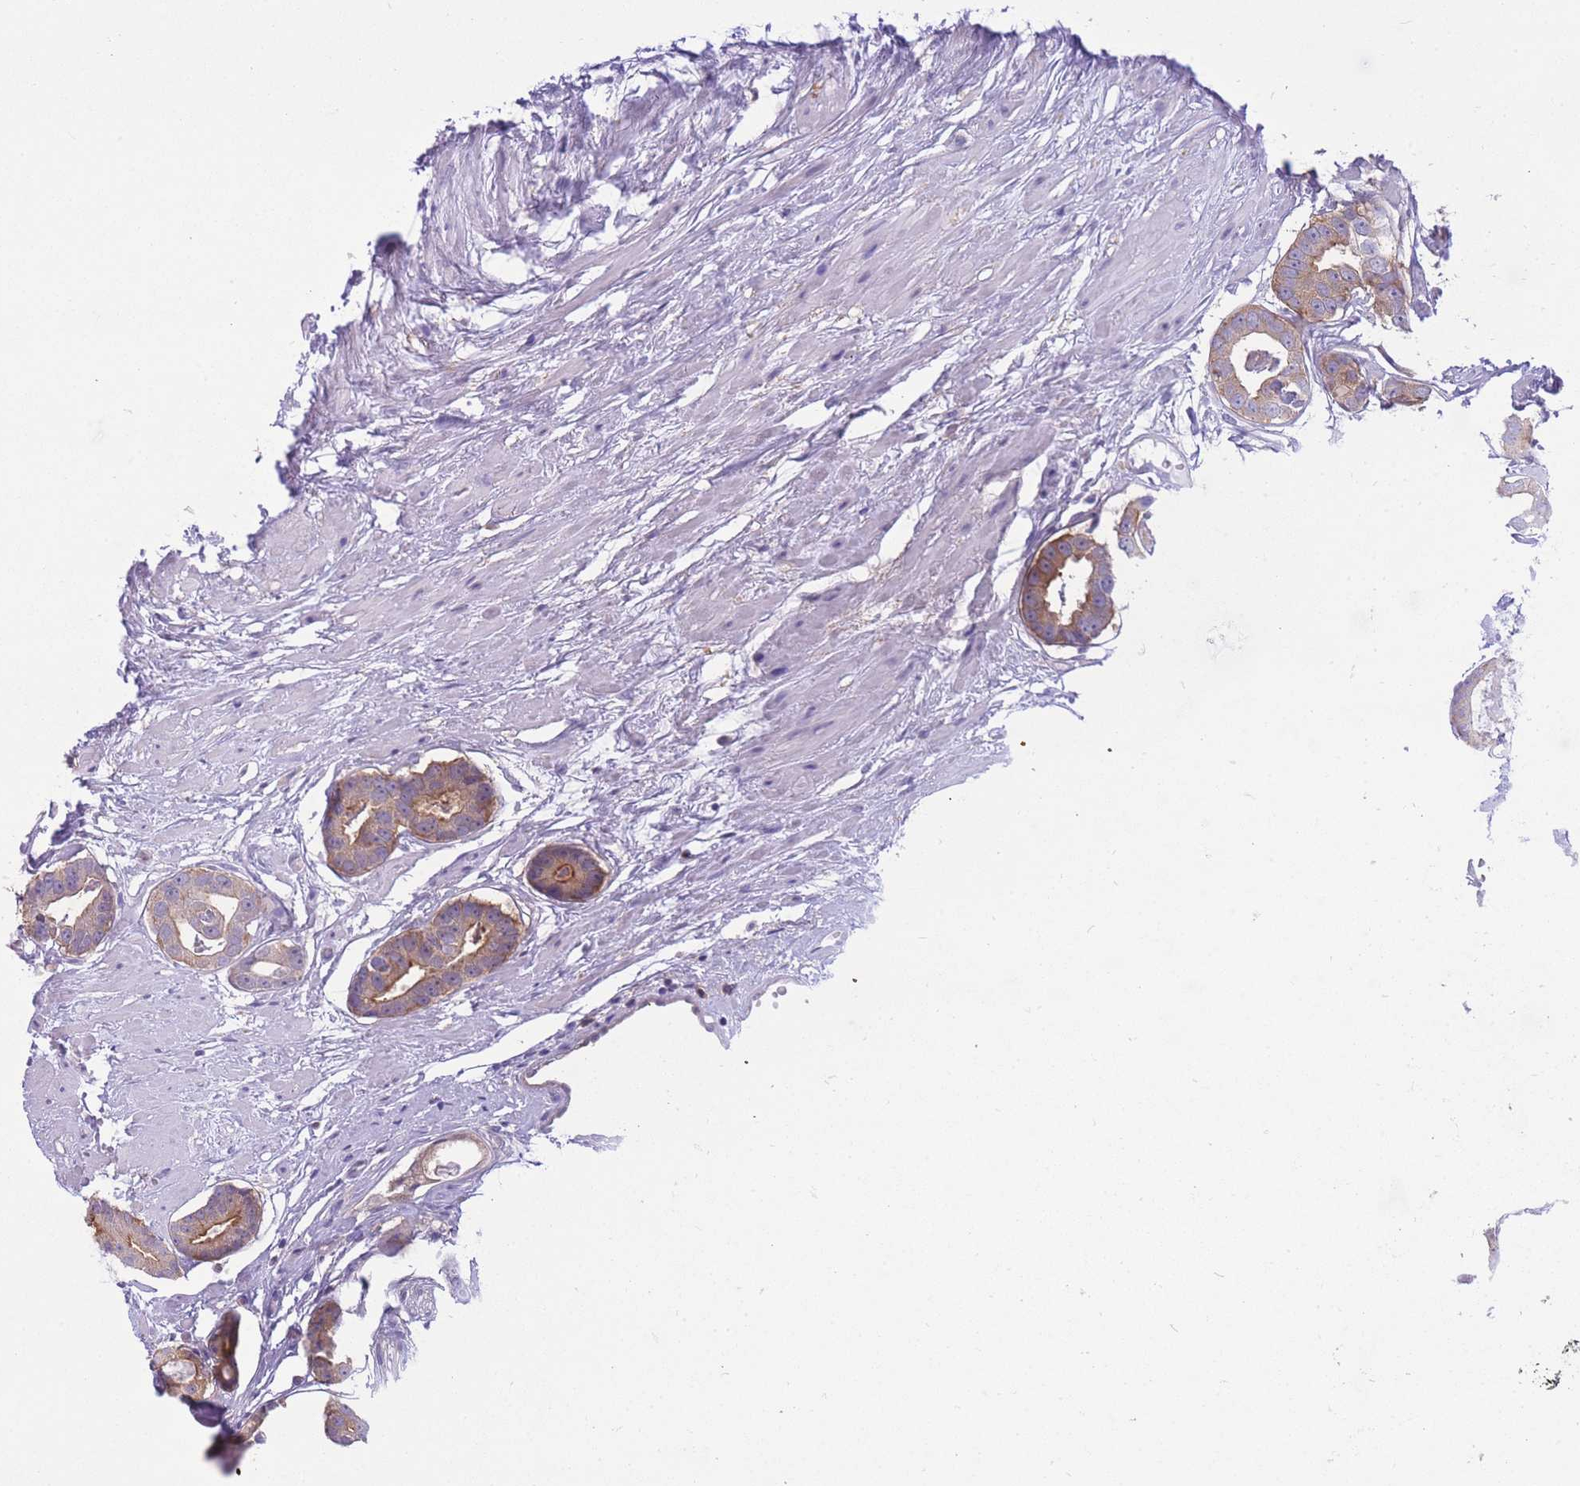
{"staining": {"intensity": "moderate", "quantity": "25%-75%", "location": "cytoplasmic/membranous"}, "tissue": "prostate cancer", "cell_type": "Tumor cells", "image_type": "cancer", "snomed": [{"axis": "morphology", "description": "Adenocarcinoma, Low grade"}, {"axis": "topography", "description": "Prostate"}], "caption": "The image displays immunohistochemical staining of prostate cancer (adenocarcinoma (low-grade)). There is moderate cytoplasmic/membranous expression is identified in approximately 25%-75% of tumor cells.", "gene": "NAMPT", "patient": {"sex": "male", "age": 64}}